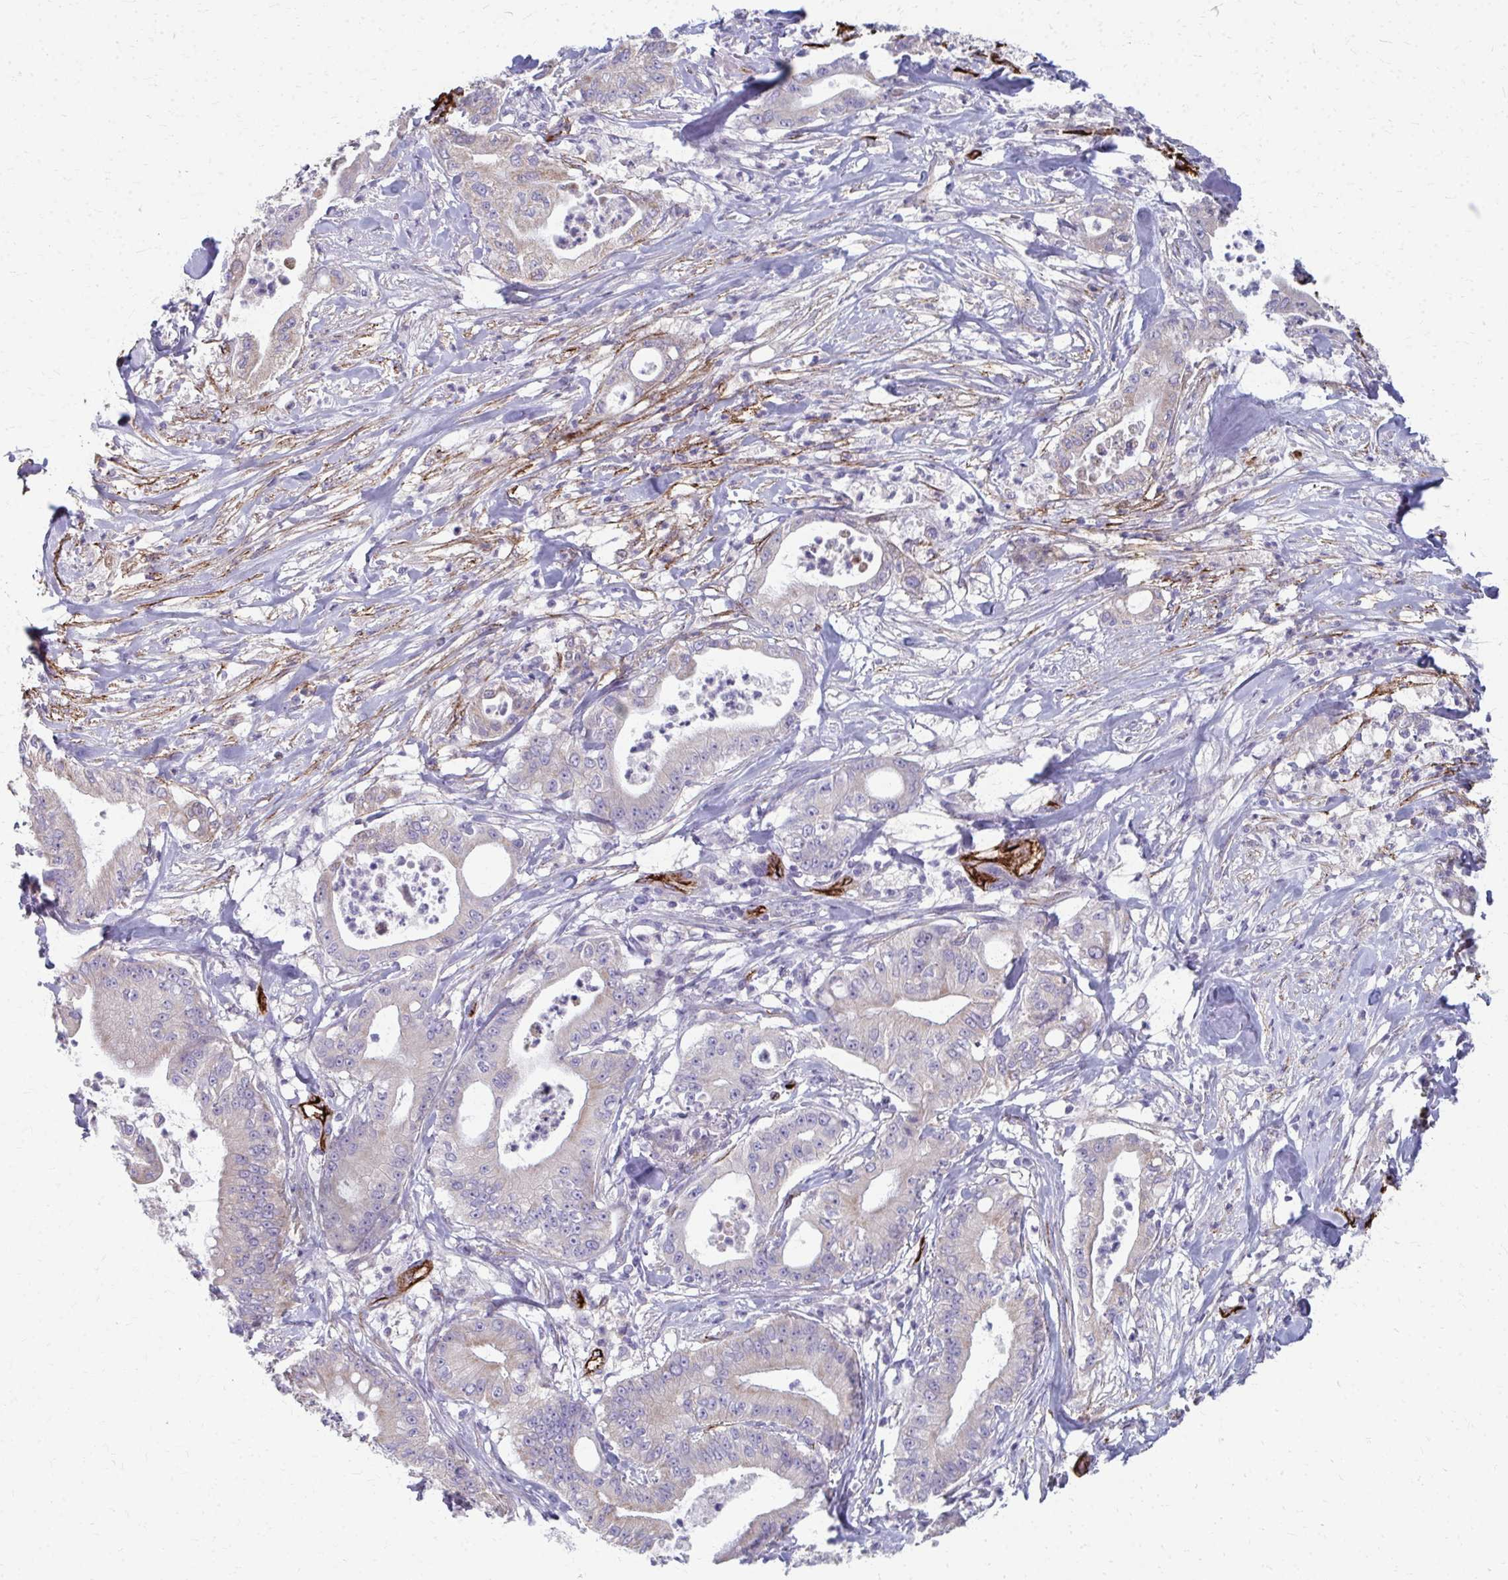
{"staining": {"intensity": "weak", "quantity": "<25%", "location": "cytoplasmic/membranous"}, "tissue": "pancreatic cancer", "cell_type": "Tumor cells", "image_type": "cancer", "snomed": [{"axis": "morphology", "description": "Adenocarcinoma, NOS"}, {"axis": "topography", "description": "Pancreas"}], "caption": "A high-resolution photomicrograph shows immunohistochemistry (IHC) staining of pancreatic cancer, which reveals no significant staining in tumor cells.", "gene": "ADIPOQ", "patient": {"sex": "male", "age": 71}}